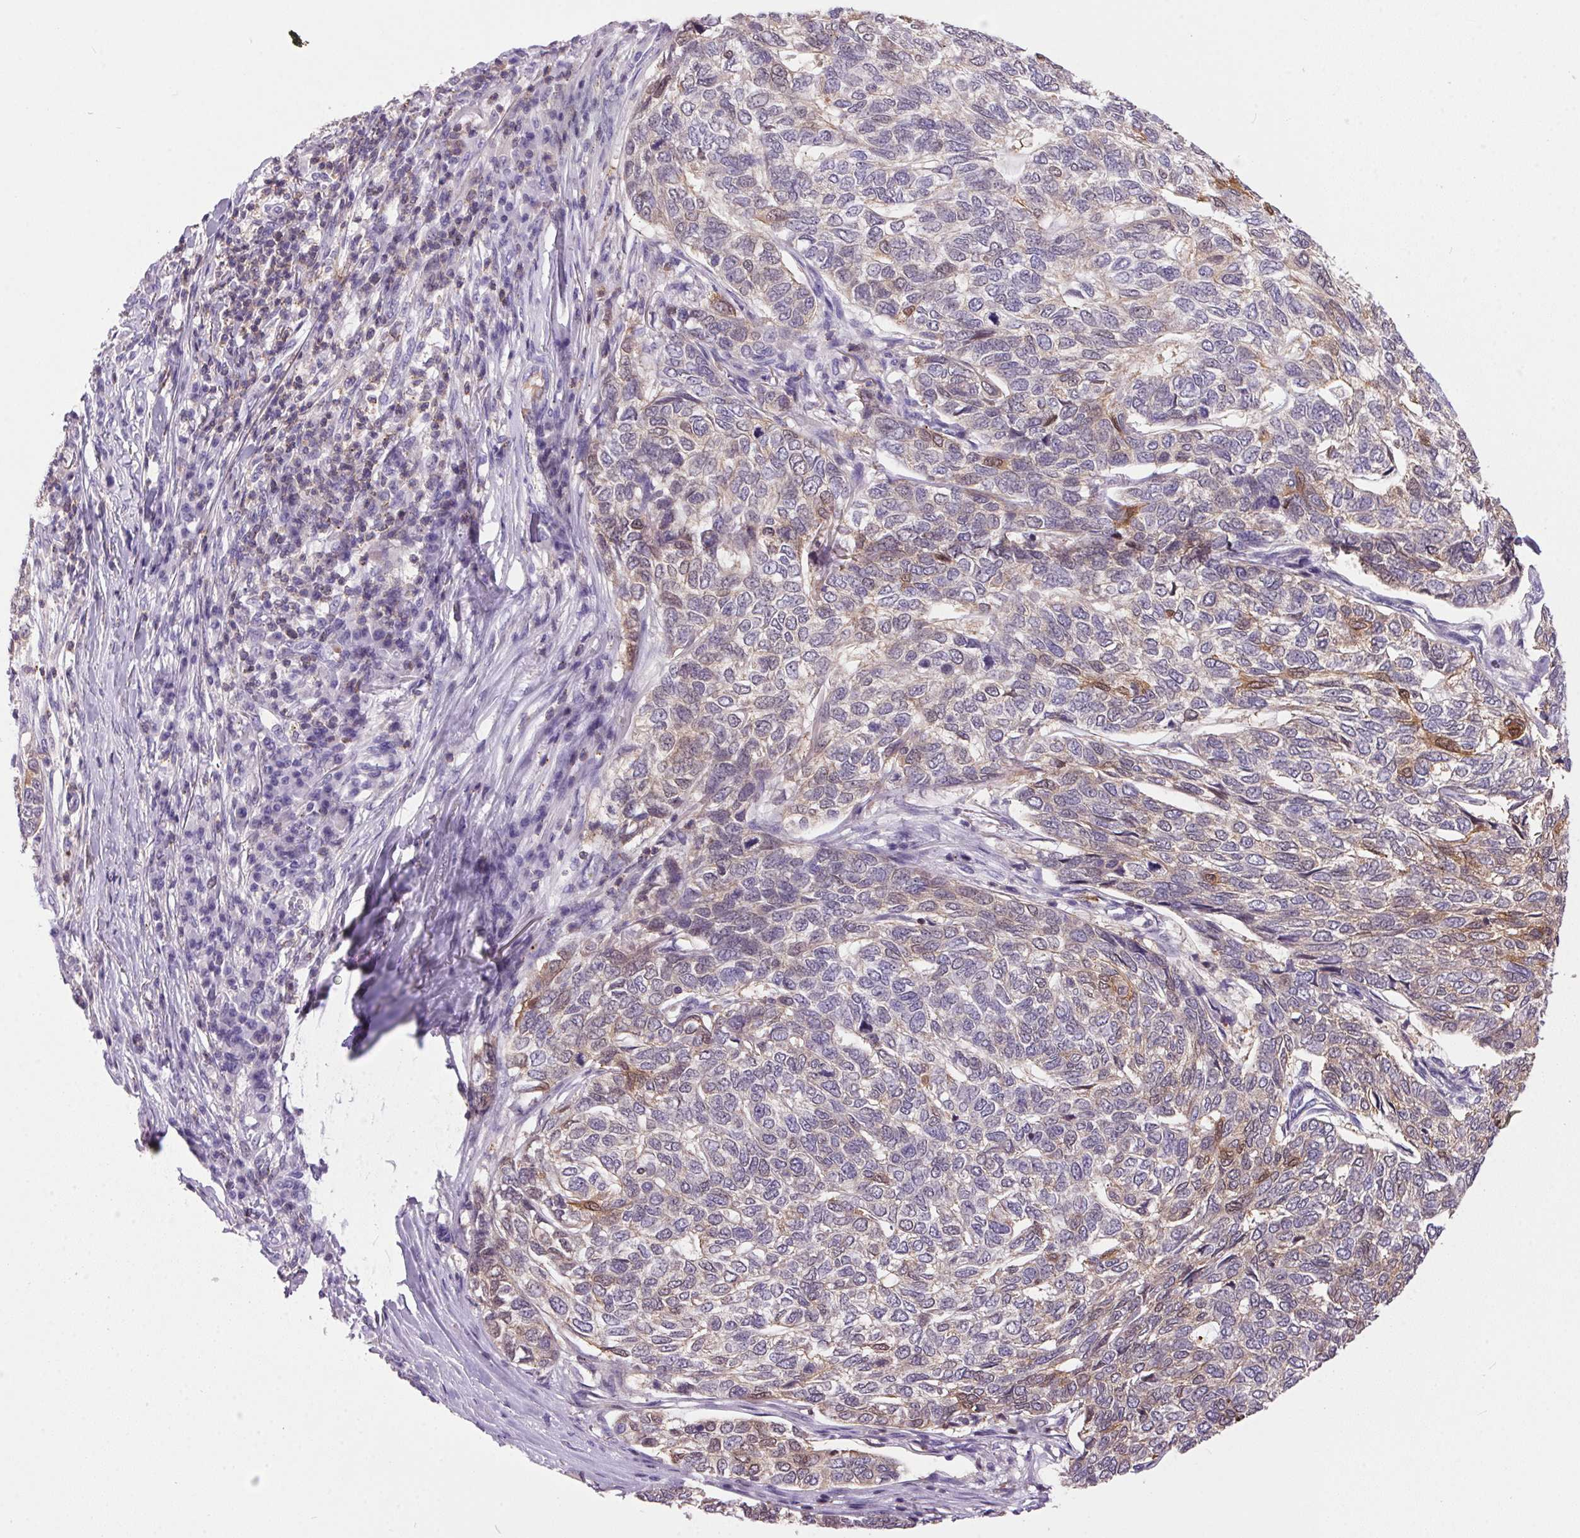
{"staining": {"intensity": "weak", "quantity": "<25%", "location": "cytoplasmic/membranous"}, "tissue": "skin cancer", "cell_type": "Tumor cells", "image_type": "cancer", "snomed": [{"axis": "morphology", "description": "Basal cell carcinoma"}, {"axis": "topography", "description": "Skin"}], "caption": "Immunohistochemistry (IHC) of human skin basal cell carcinoma displays no staining in tumor cells.", "gene": "S100A2", "patient": {"sex": "female", "age": 65}}